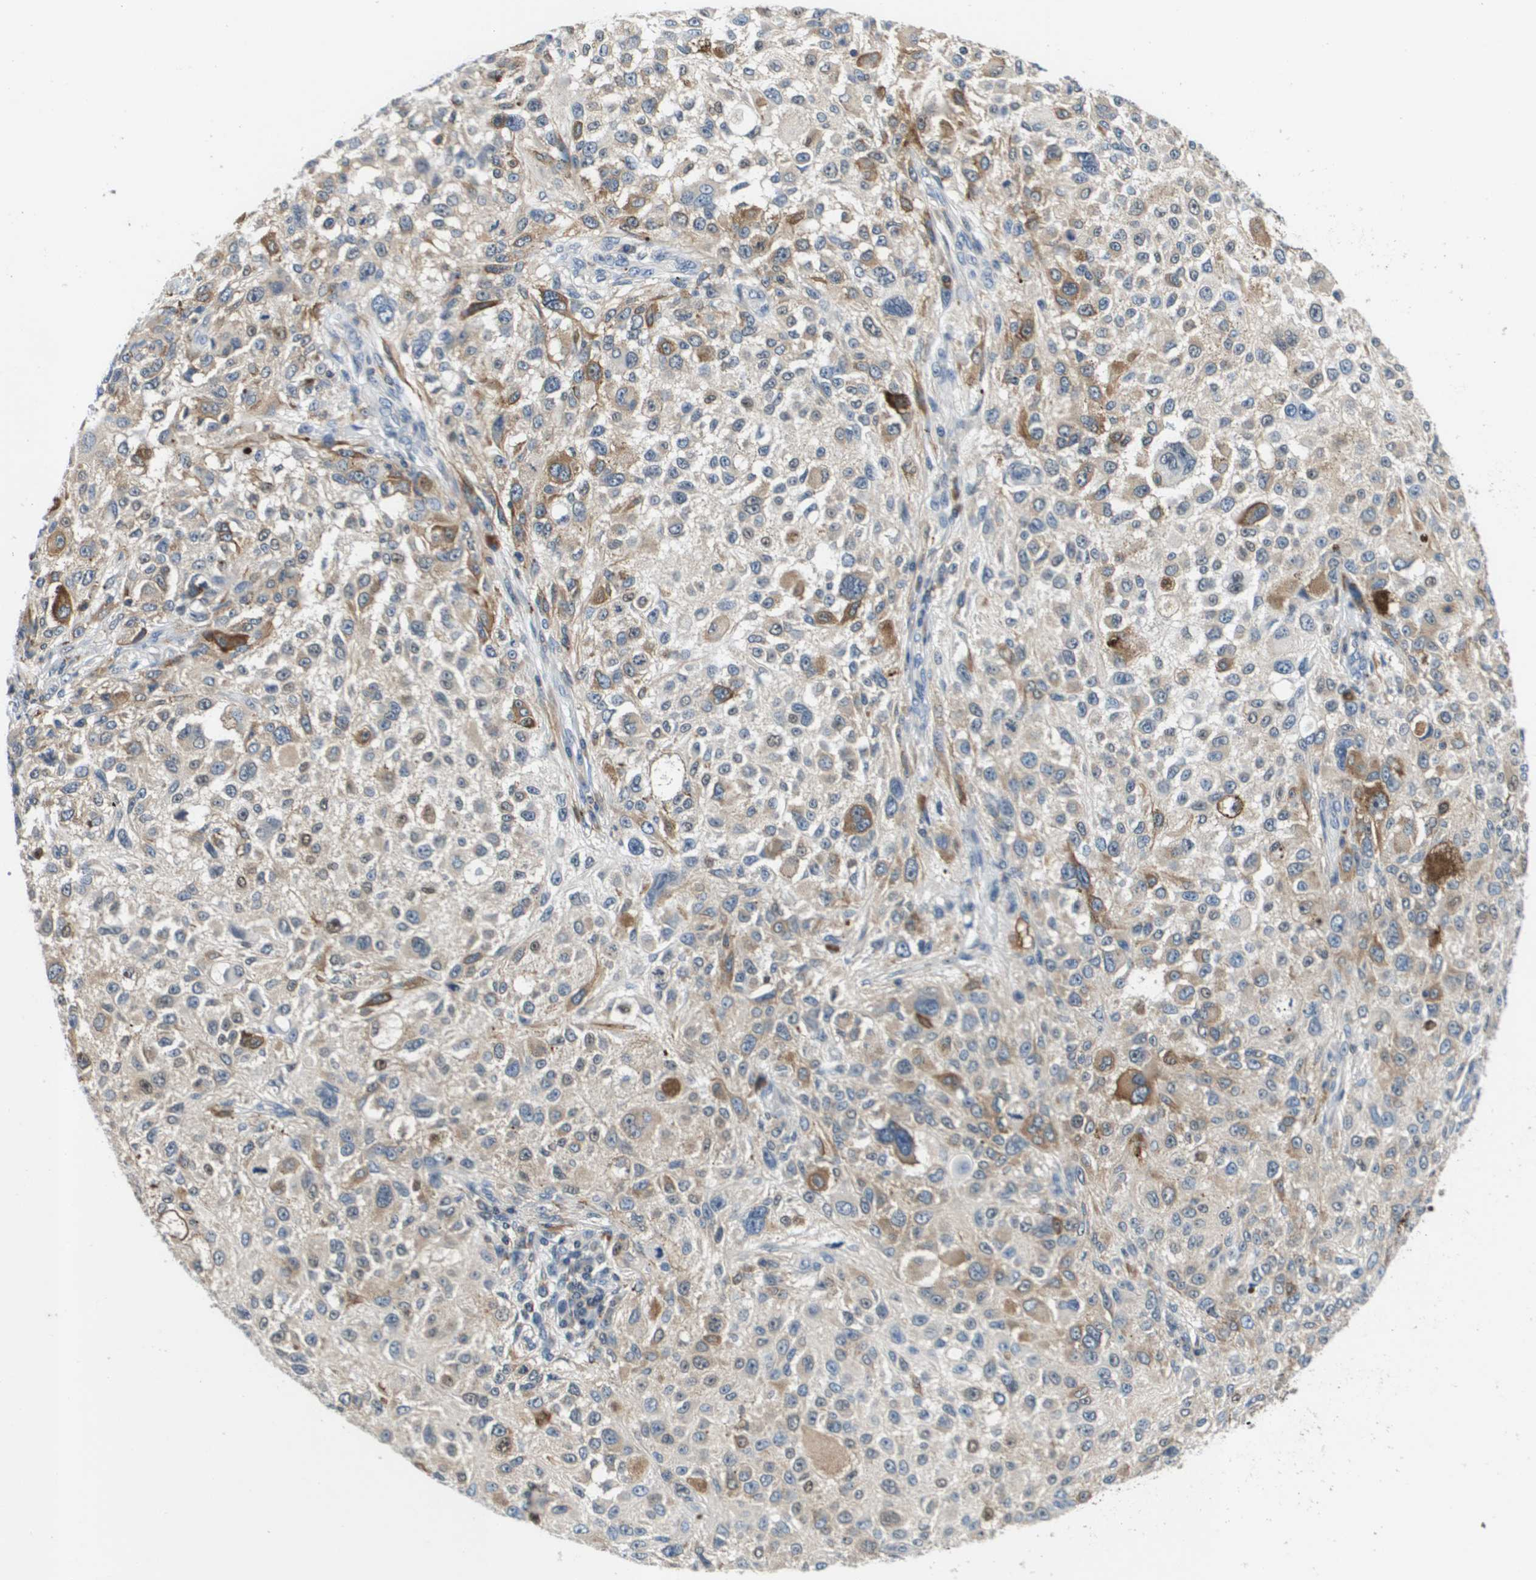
{"staining": {"intensity": "weak", "quantity": "<25%", "location": "cytoplasmic/membranous"}, "tissue": "melanoma", "cell_type": "Tumor cells", "image_type": "cancer", "snomed": [{"axis": "morphology", "description": "Necrosis, NOS"}, {"axis": "morphology", "description": "Malignant melanoma, NOS"}, {"axis": "topography", "description": "Skin"}], "caption": "Immunohistochemistry photomicrograph of neoplastic tissue: human melanoma stained with DAB (3,3'-diaminobenzidine) displays no significant protein expression in tumor cells.", "gene": "KCNQ5", "patient": {"sex": "female", "age": 87}}